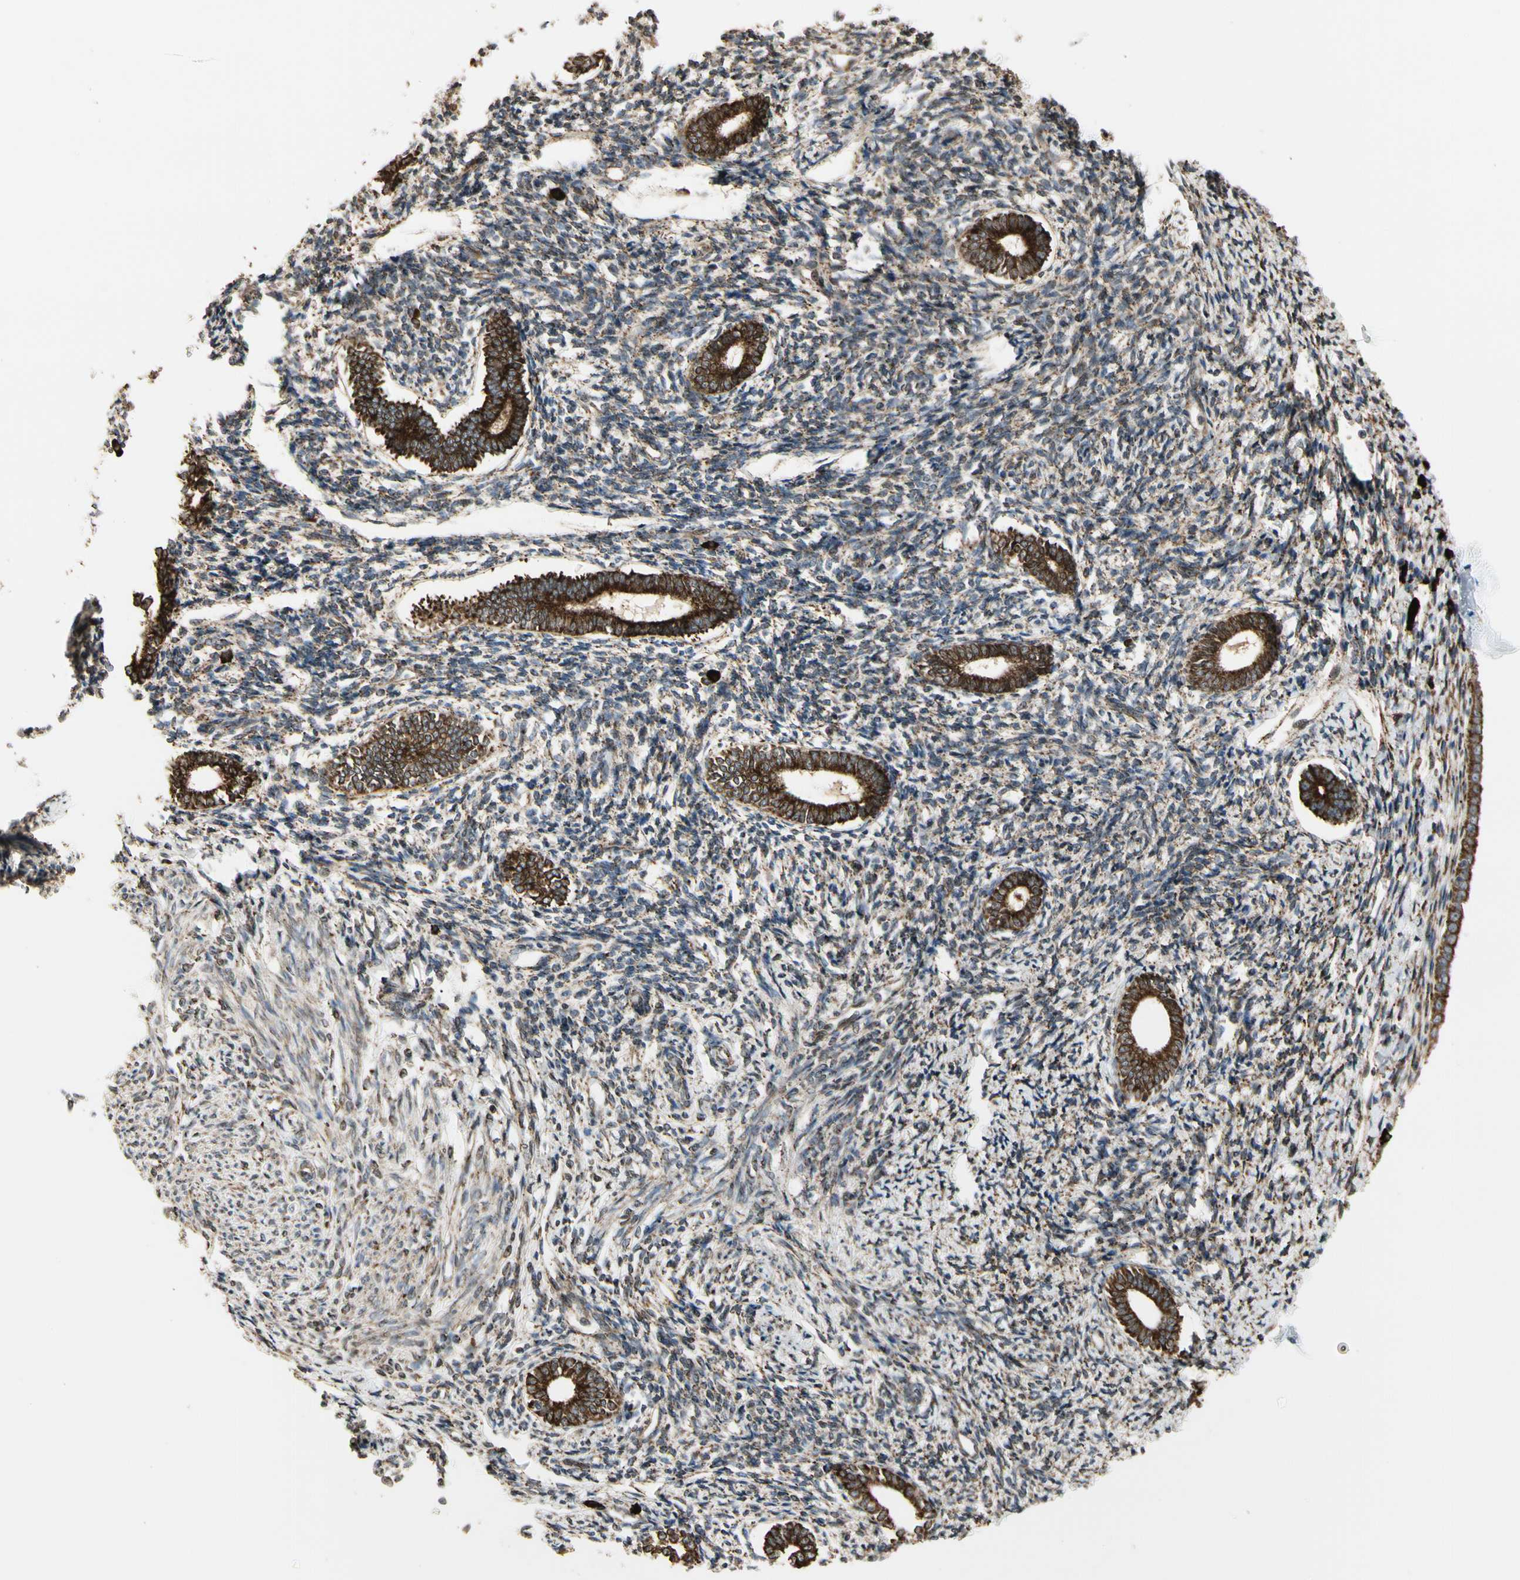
{"staining": {"intensity": "moderate", "quantity": ">75%", "location": "cytoplasmic/membranous"}, "tissue": "endometrium", "cell_type": "Cells in endometrial stroma", "image_type": "normal", "snomed": [{"axis": "morphology", "description": "Normal tissue, NOS"}, {"axis": "topography", "description": "Endometrium"}], "caption": "The image reveals a brown stain indicating the presence of a protein in the cytoplasmic/membranous of cells in endometrial stroma in endometrium. (Brightfield microscopy of DAB IHC at high magnification).", "gene": "HSP90B1", "patient": {"sex": "female", "age": 71}}